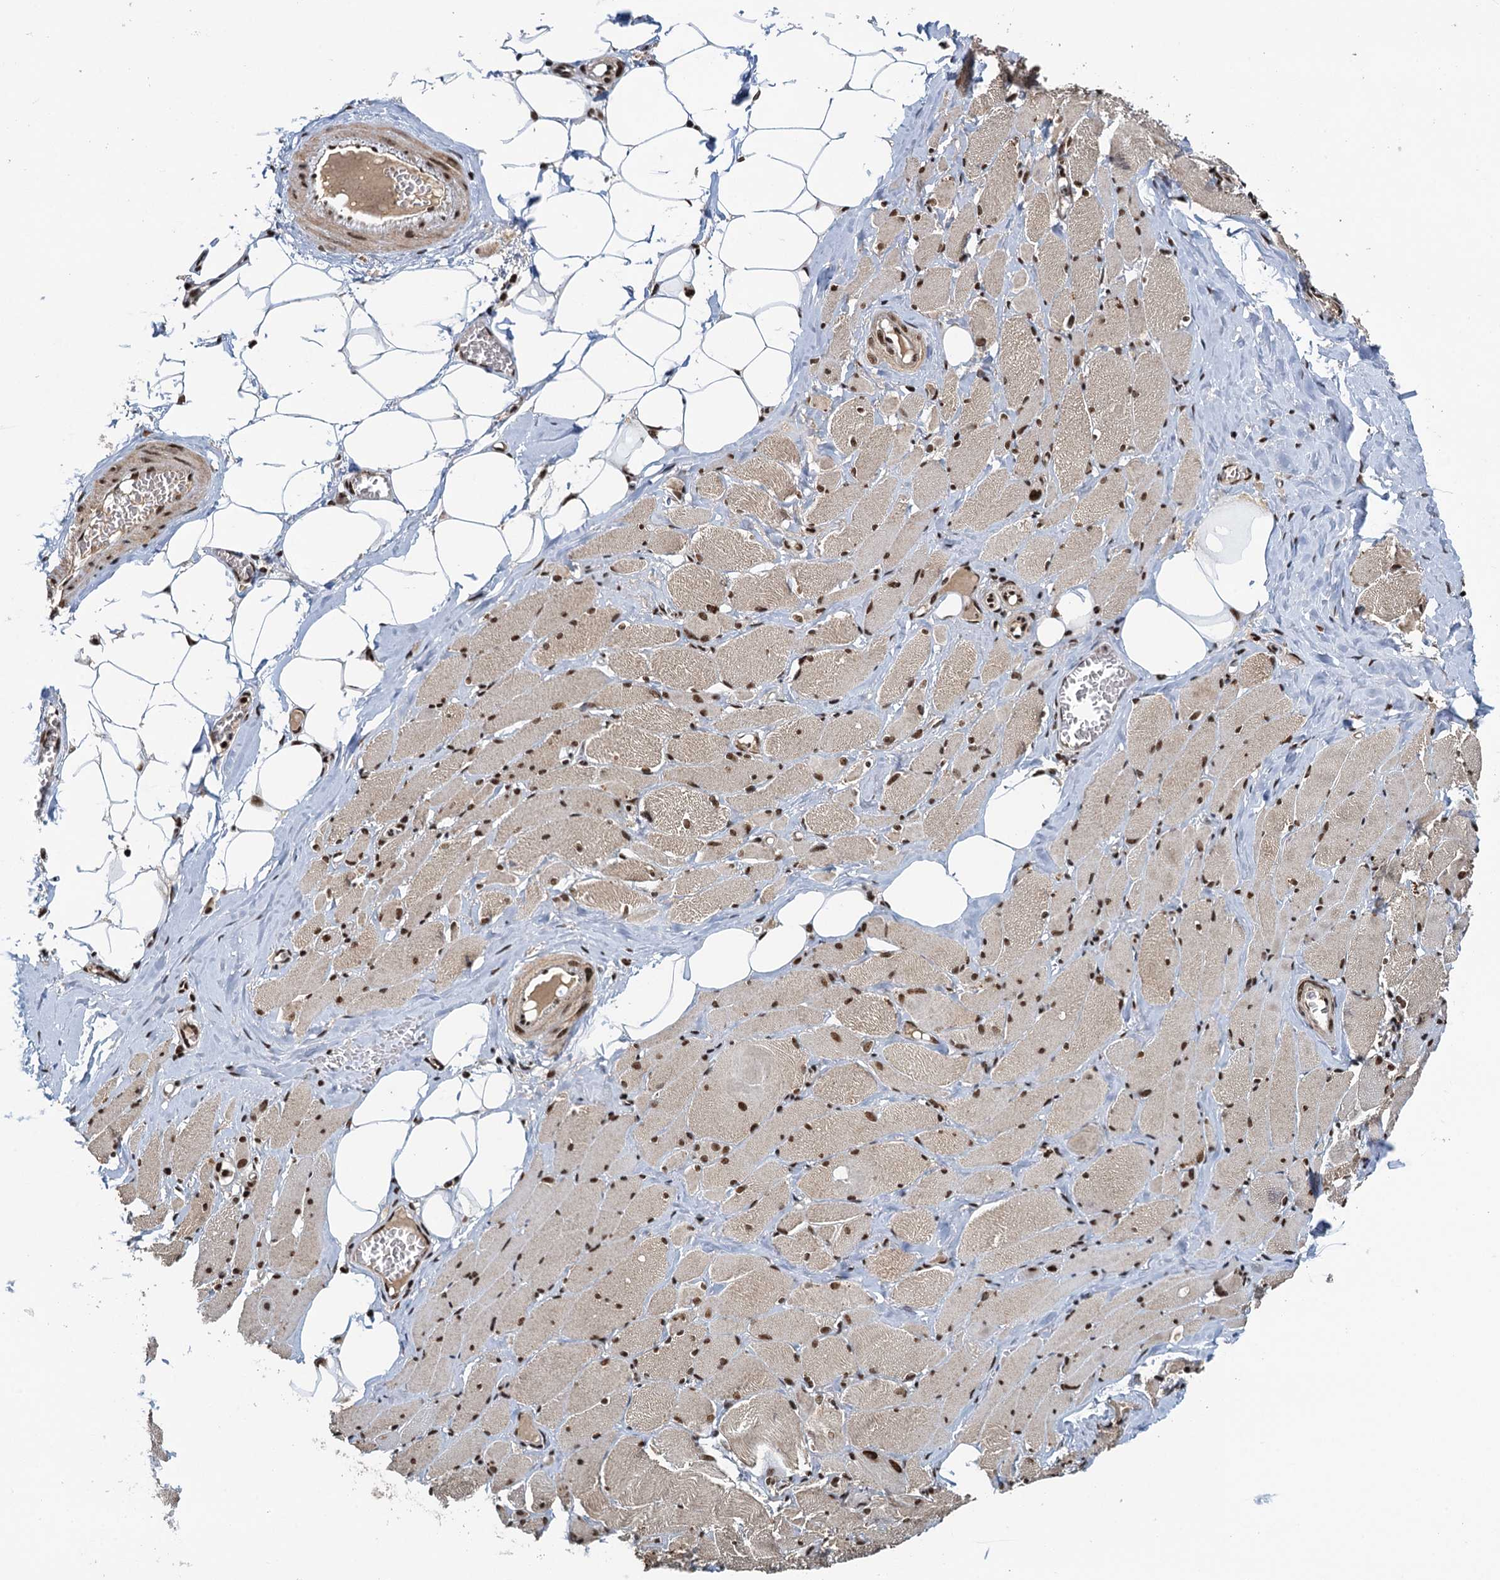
{"staining": {"intensity": "strong", "quantity": ">75%", "location": "nuclear"}, "tissue": "skeletal muscle", "cell_type": "Myocytes", "image_type": "normal", "snomed": [{"axis": "morphology", "description": "Normal tissue, NOS"}, {"axis": "morphology", "description": "Basal cell carcinoma"}, {"axis": "topography", "description": "Skeletal muscle"}], "caption": "The histopathology image reveals a brown stain indicating the presence of a protein in the nuclear of myocytes in skeletal muscle. The protein is shown in brown color, while the nuclei are stained blue.", "gene": "ZC3H18", "patient": {"sex": "female", "age": 64}}